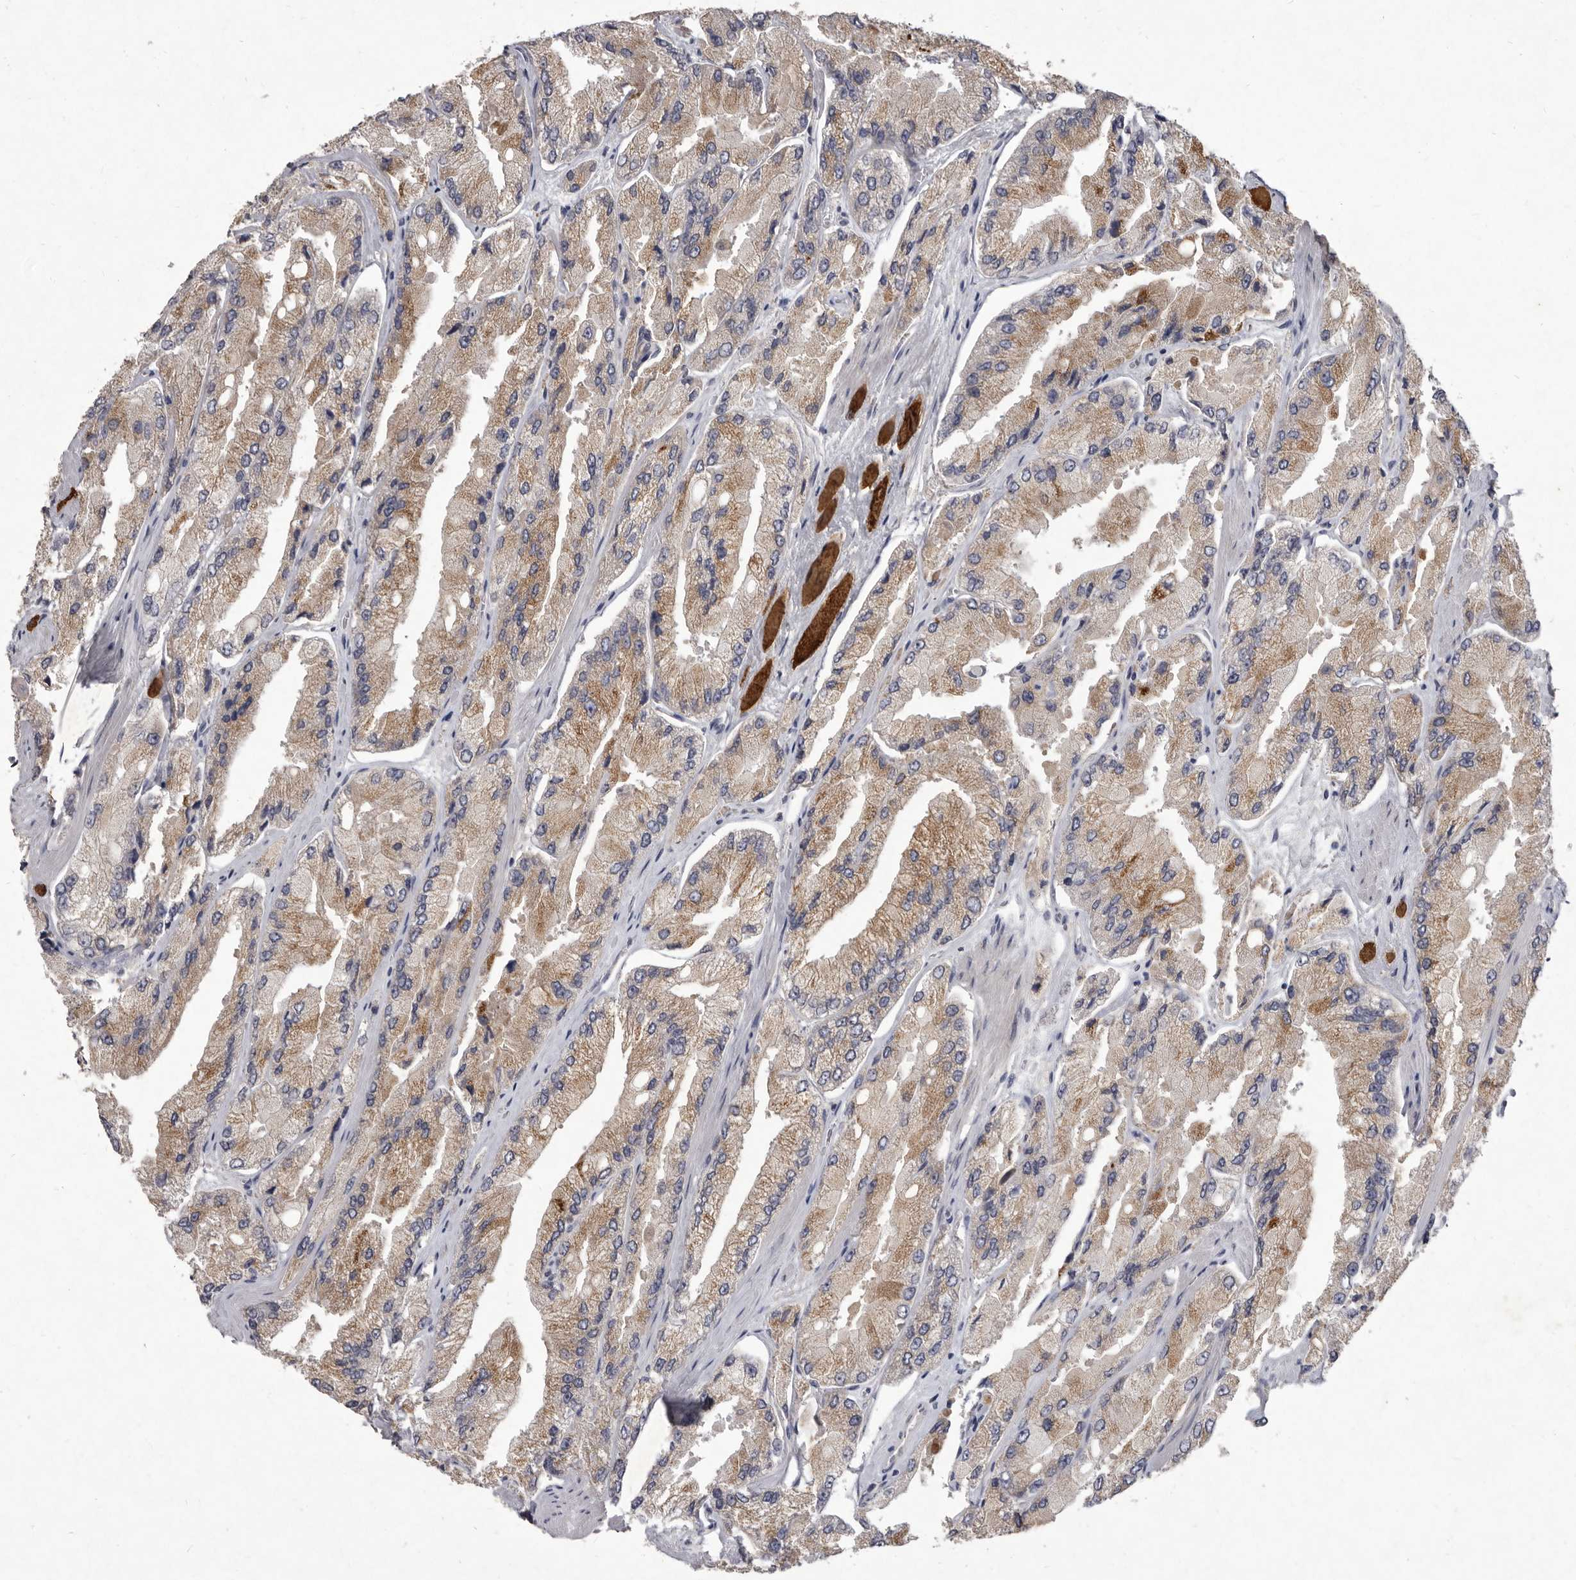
{"staining": {"intensity": "moderate", "quantity": ">75%", "location": "cytoplasmic/membranous"}, "tissue": "prostate cancer", "cell_type": "Tumor cells", "image_type": "cancer", "snomed": [{"axis": "morphology", "description": "Adenocarcinoma, High grade"}, {"axis": "topography", "description": "Prostate"}], "caption": "Prostate cancer stained for a protein displays moderate cytoplasmic/membranous positivity in tumor cells.", "gene": "P2RX6", "patient": {"sex": "male", "age": 58}}